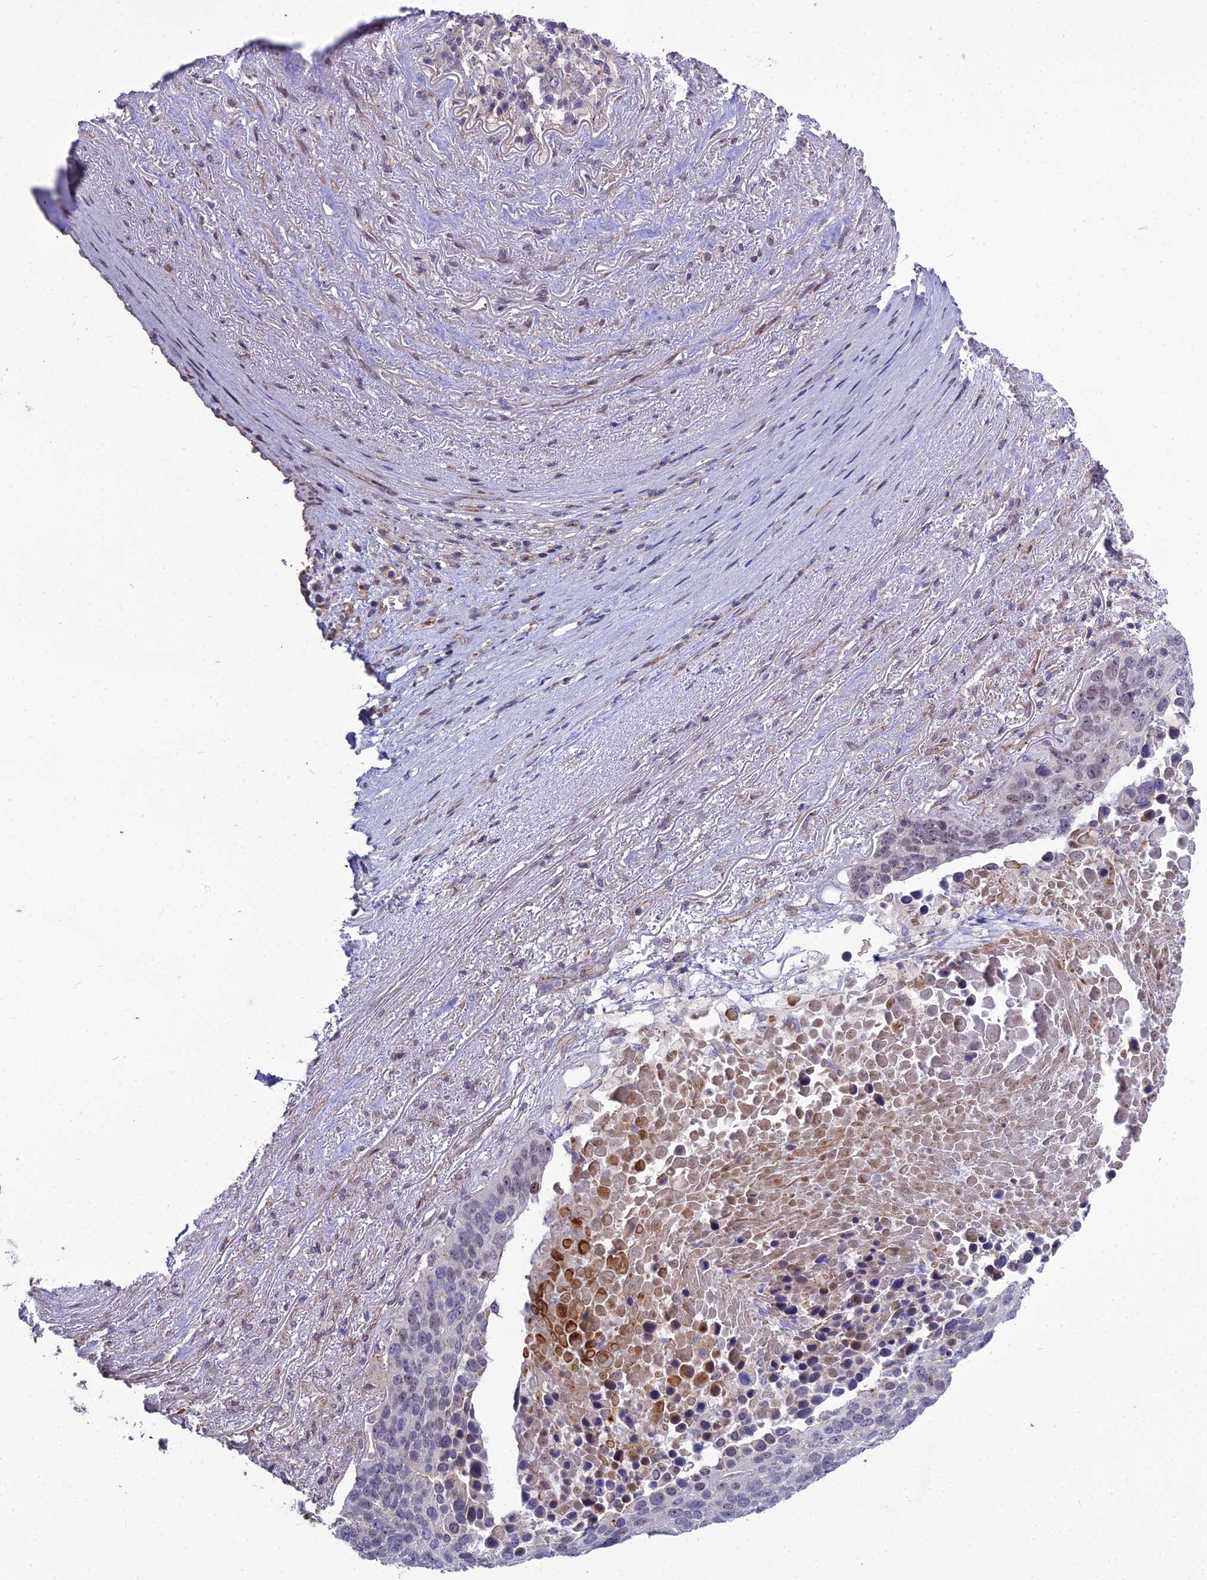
{"staining": {"intensity": "weak", "quantity": "<25%", "location": "nuclear"}, "tissue": "lung cancer", "cell_type": "Tumor cells", "image_type": "cancer", "snomed": [{"axis": "morphology", "description": "Normal tissue, NOS"}, {"axis": "morphology", "description": "Squamous cell carcinoma, NOS"}, {"axis": "topography", "description": "Lymph node"}, {"axis": "topography", "description": "Lung"}], "caption": "Immunohistochemistry histopathology image of neoplastic tissue: human lung squamous cell carcinoma stained with DAB exhibits no significant protein positivity in tumor cells.", "gene": "TSPYL2", "patient": {"sex": "male", "age": 66}}